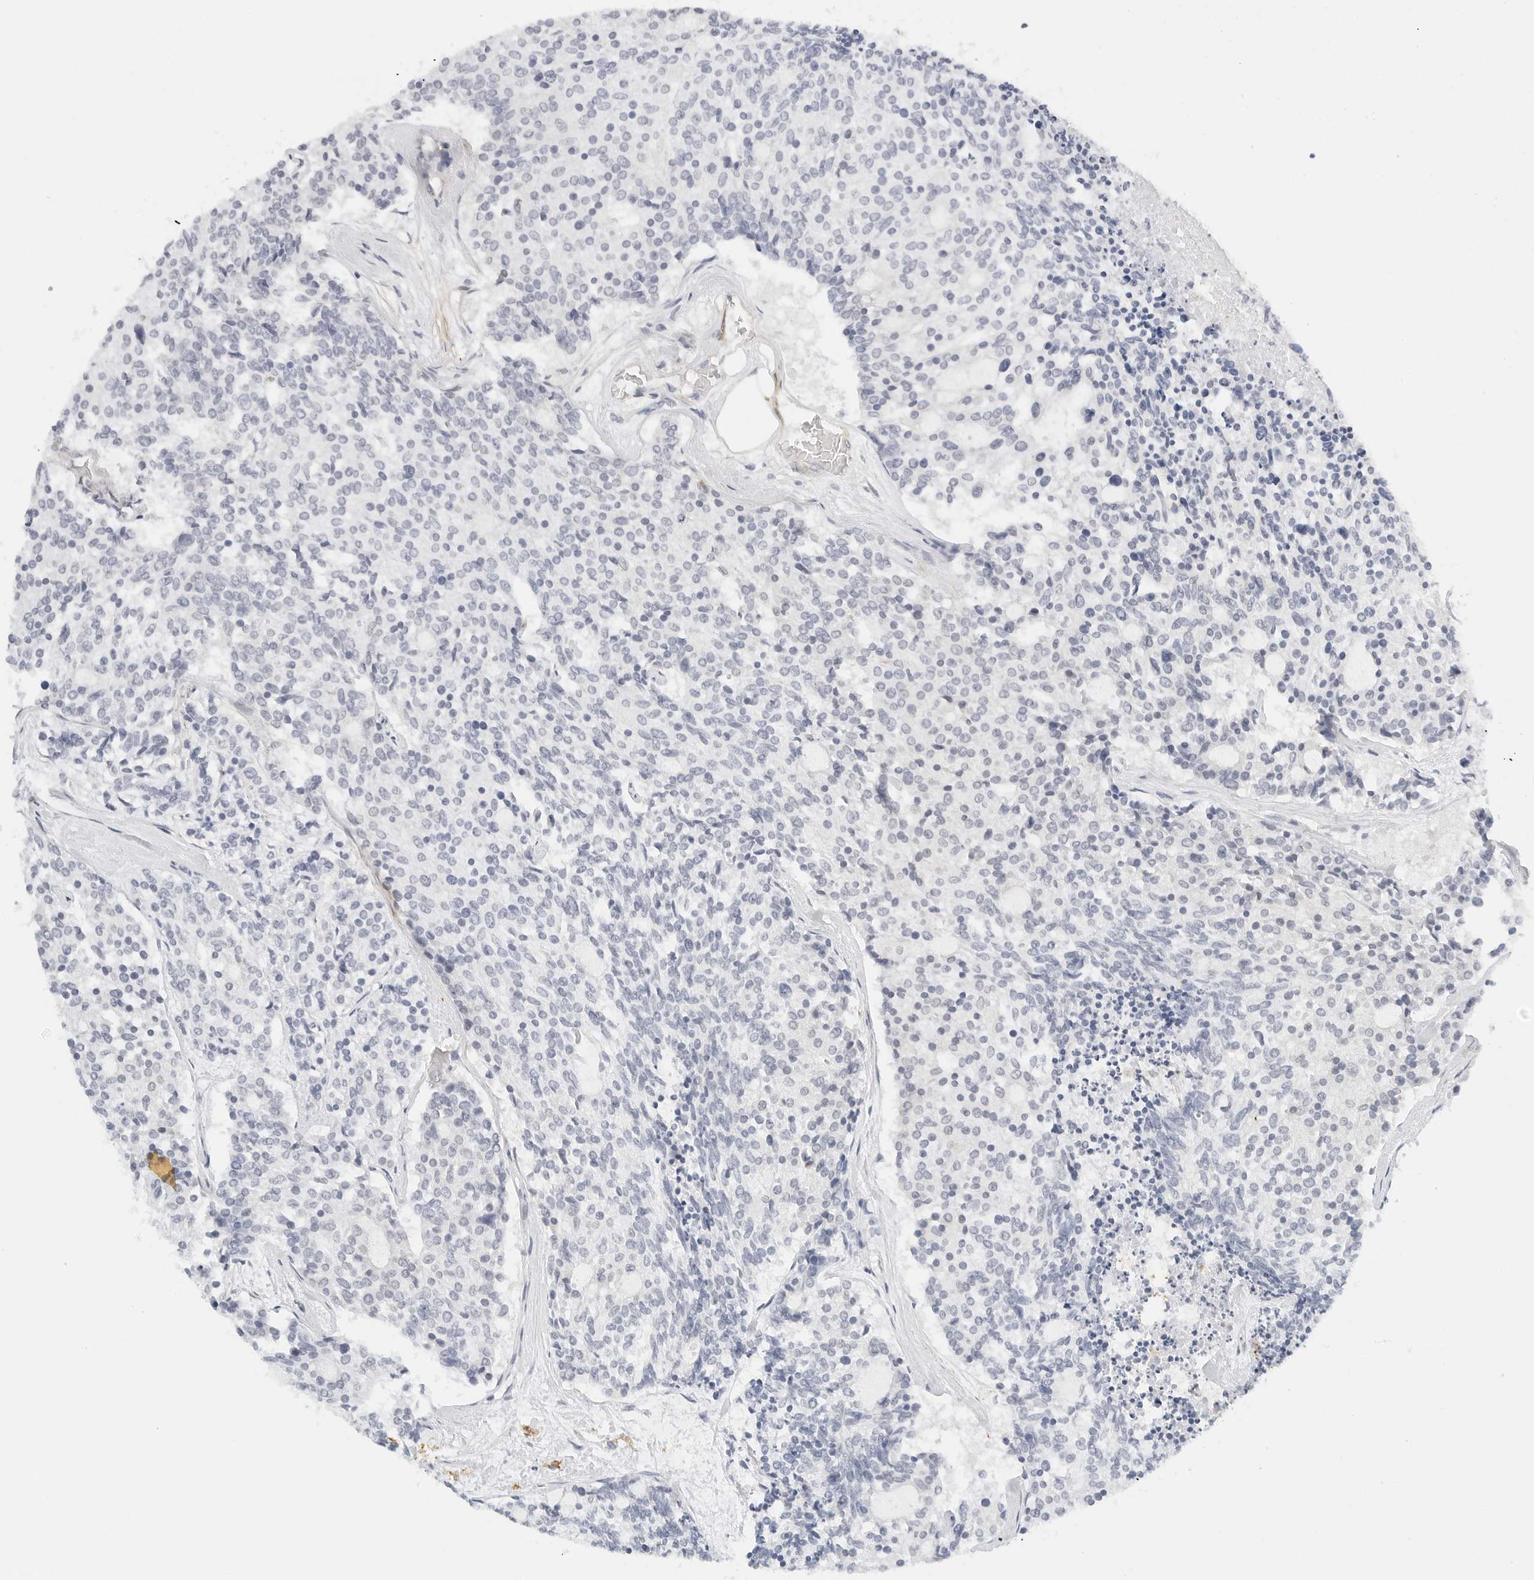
{"staining": {"intensity": "negative", "quantity": "none", "location": "none"}, "tissue": "carcinoid", "cell_type": "Tumor cells", "image_type": "cancer", "snomed": [{"axis": "morphology", "description": "Carcinoid, malignant, NOS"}, {"axis": "topography", "description": "Pancreas"}], "caption": "A high-resolution micrograph shows immunohistochemistry staining of carcinoid, which shows no significant expression in tumor cells.", "gene": "PKDCC", "patient": {"sex": "female", "age": 54}}